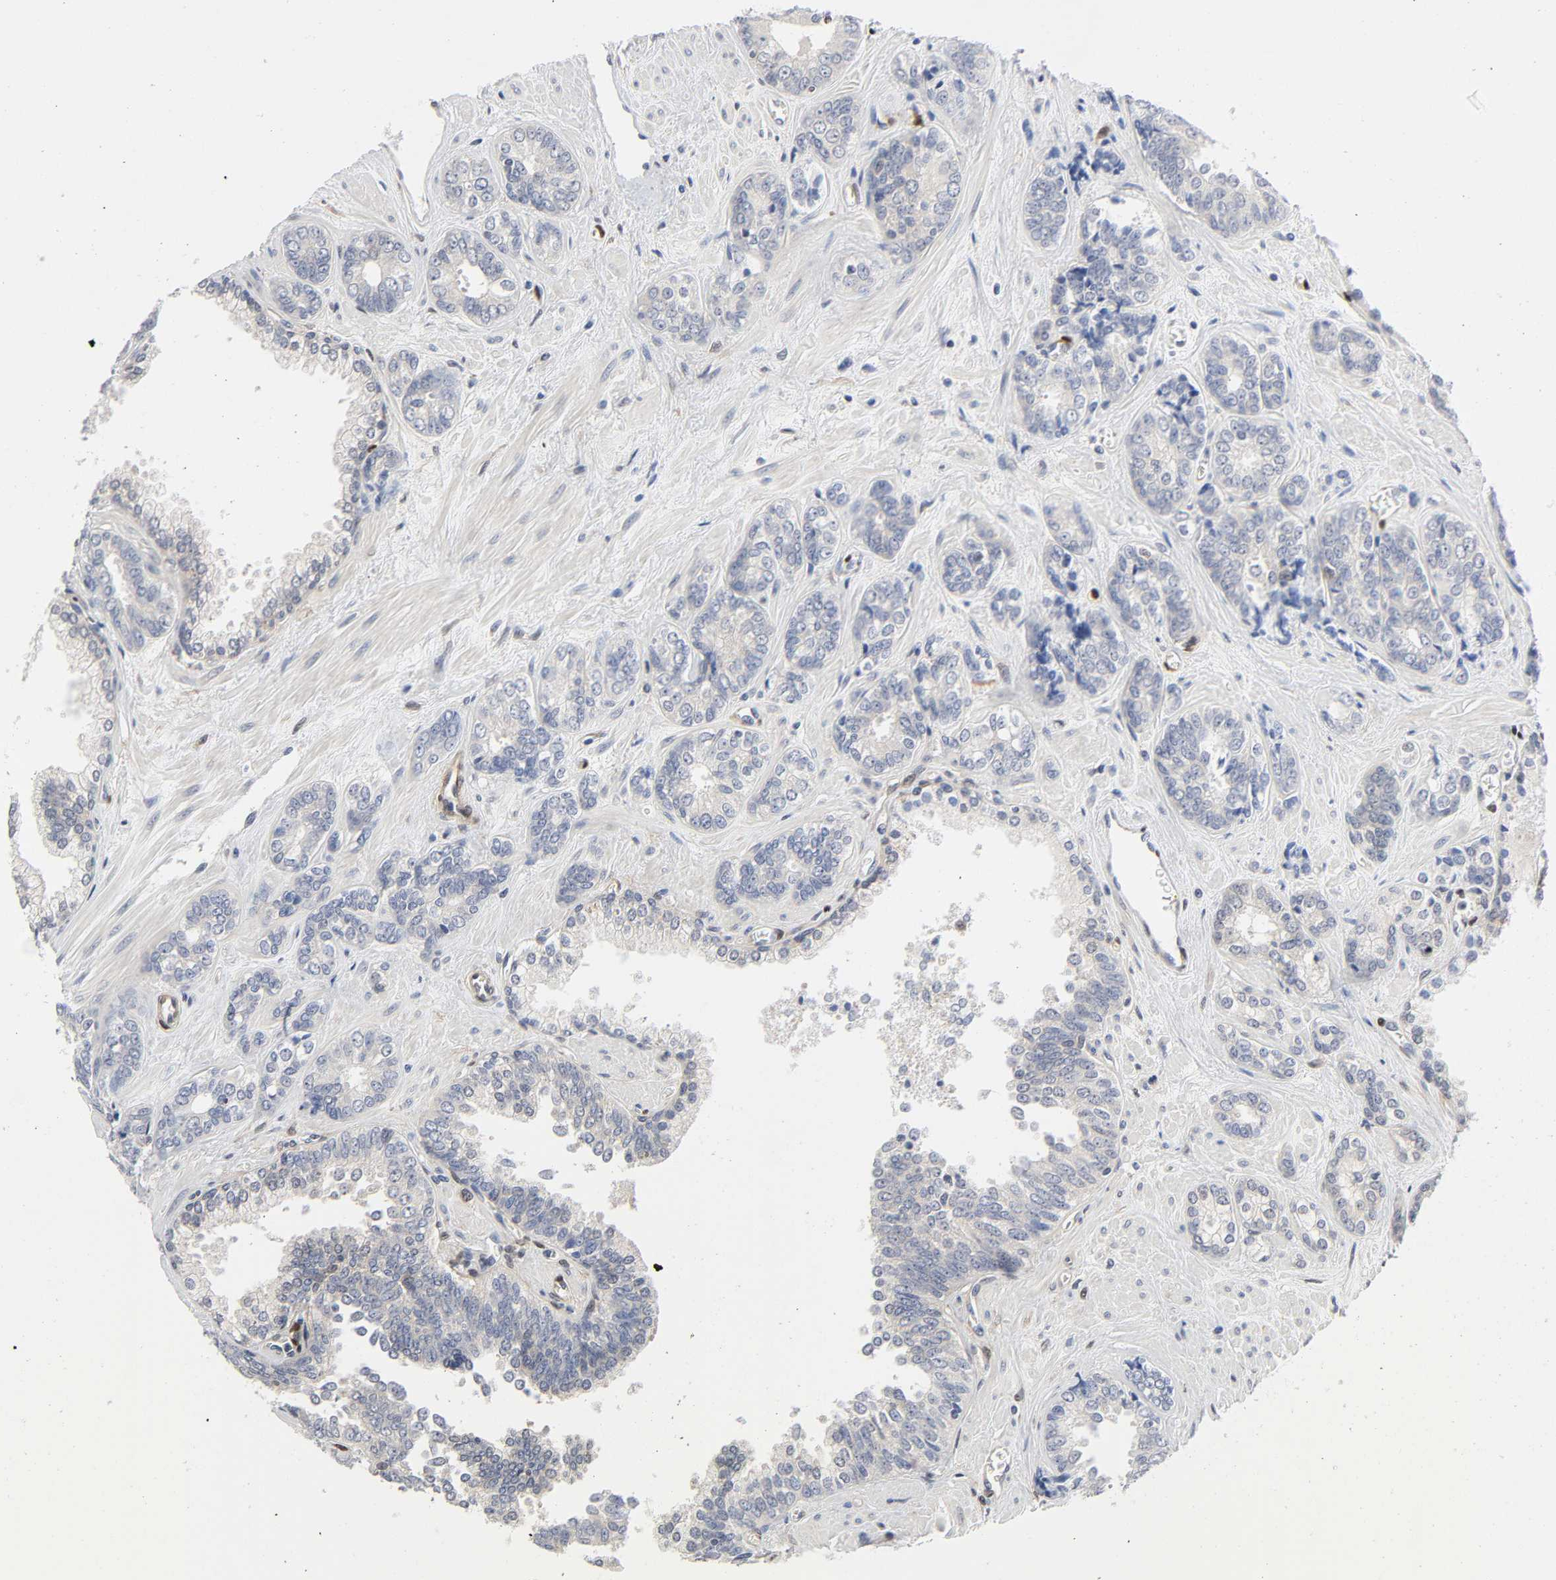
{"staining": {"intensity": "weak", "quantity": "25%-75%", "location": "cytoplasmic/membranous"}, "tissue": "prostate cancer", "cell_type": "Tumor cells", "image_type": "cancer", "snomed": [{"axis": "morphology", "description": "Adenocarcinoma, High grade"}, {"axis": "topography", "description": "Prostate"}], "caption": "About 25%-75% of tumor cells in human prostate cancer (high-grade adenocarcinoma) reveal weak cytoplasmic/membranous protein positivity as visualized by brown immunohistochemical staining.", "gene": "PTEN", "patient": {"sex": "male", "age": 67}}